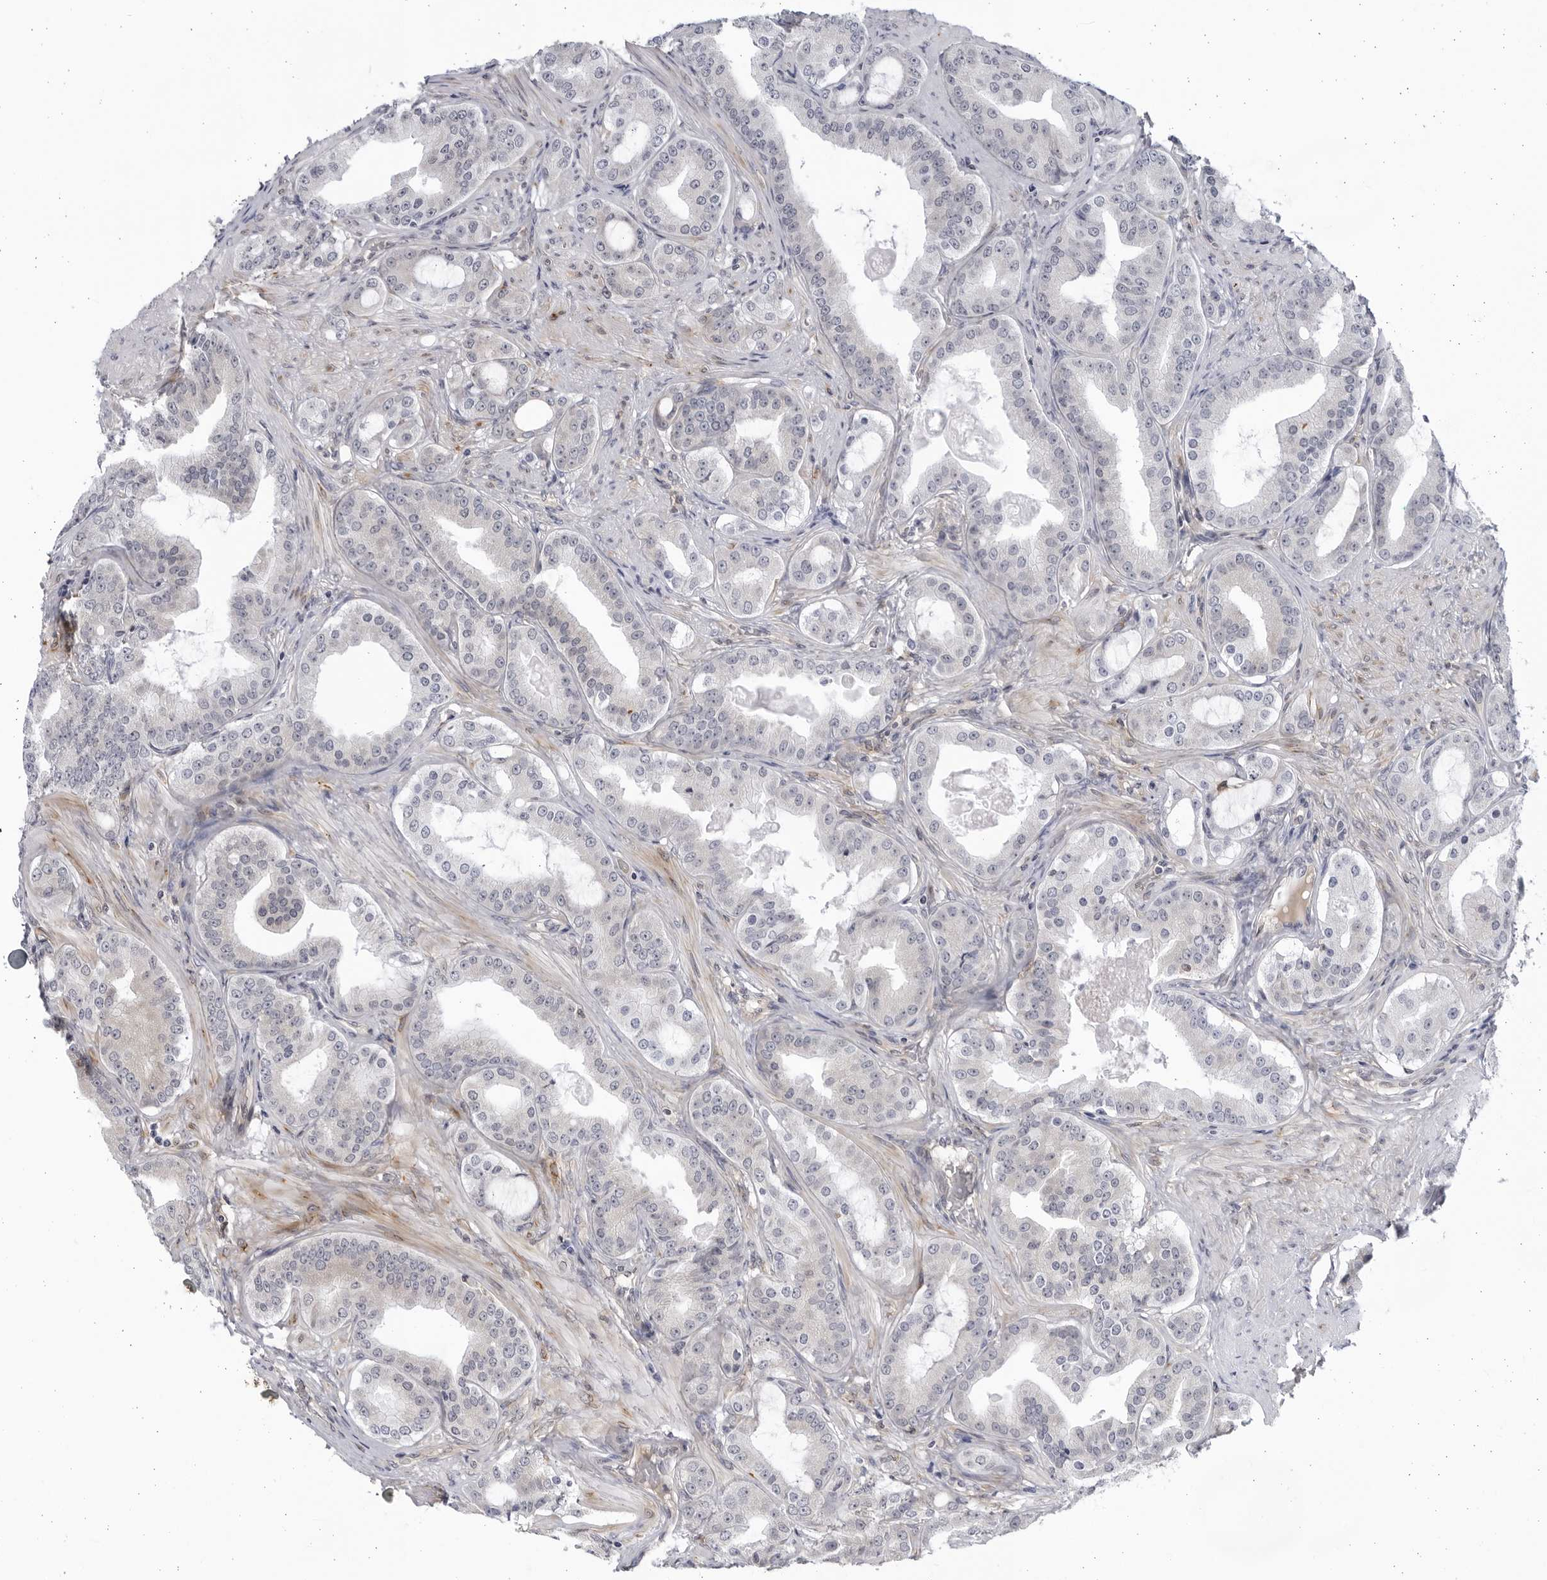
{"staining": {"intensity": "negative", "quantity": "none", "location": "none"}, "tissue": "prostate cancer", "cell_type": "Tumor cells", "image_type": "cancer", "snomed": [{"axis": "morphology", "description": "Adenocarcinoma, High grade"}, {"axis": "topography", "description": "Prostate"}], "caption": "A histopathology image of human high-grade adenocarcinoma (prostate) is negative for staining in tumor cells.", "gene": "BMP2K", "patient": {"sex": "male", "age": 60}}